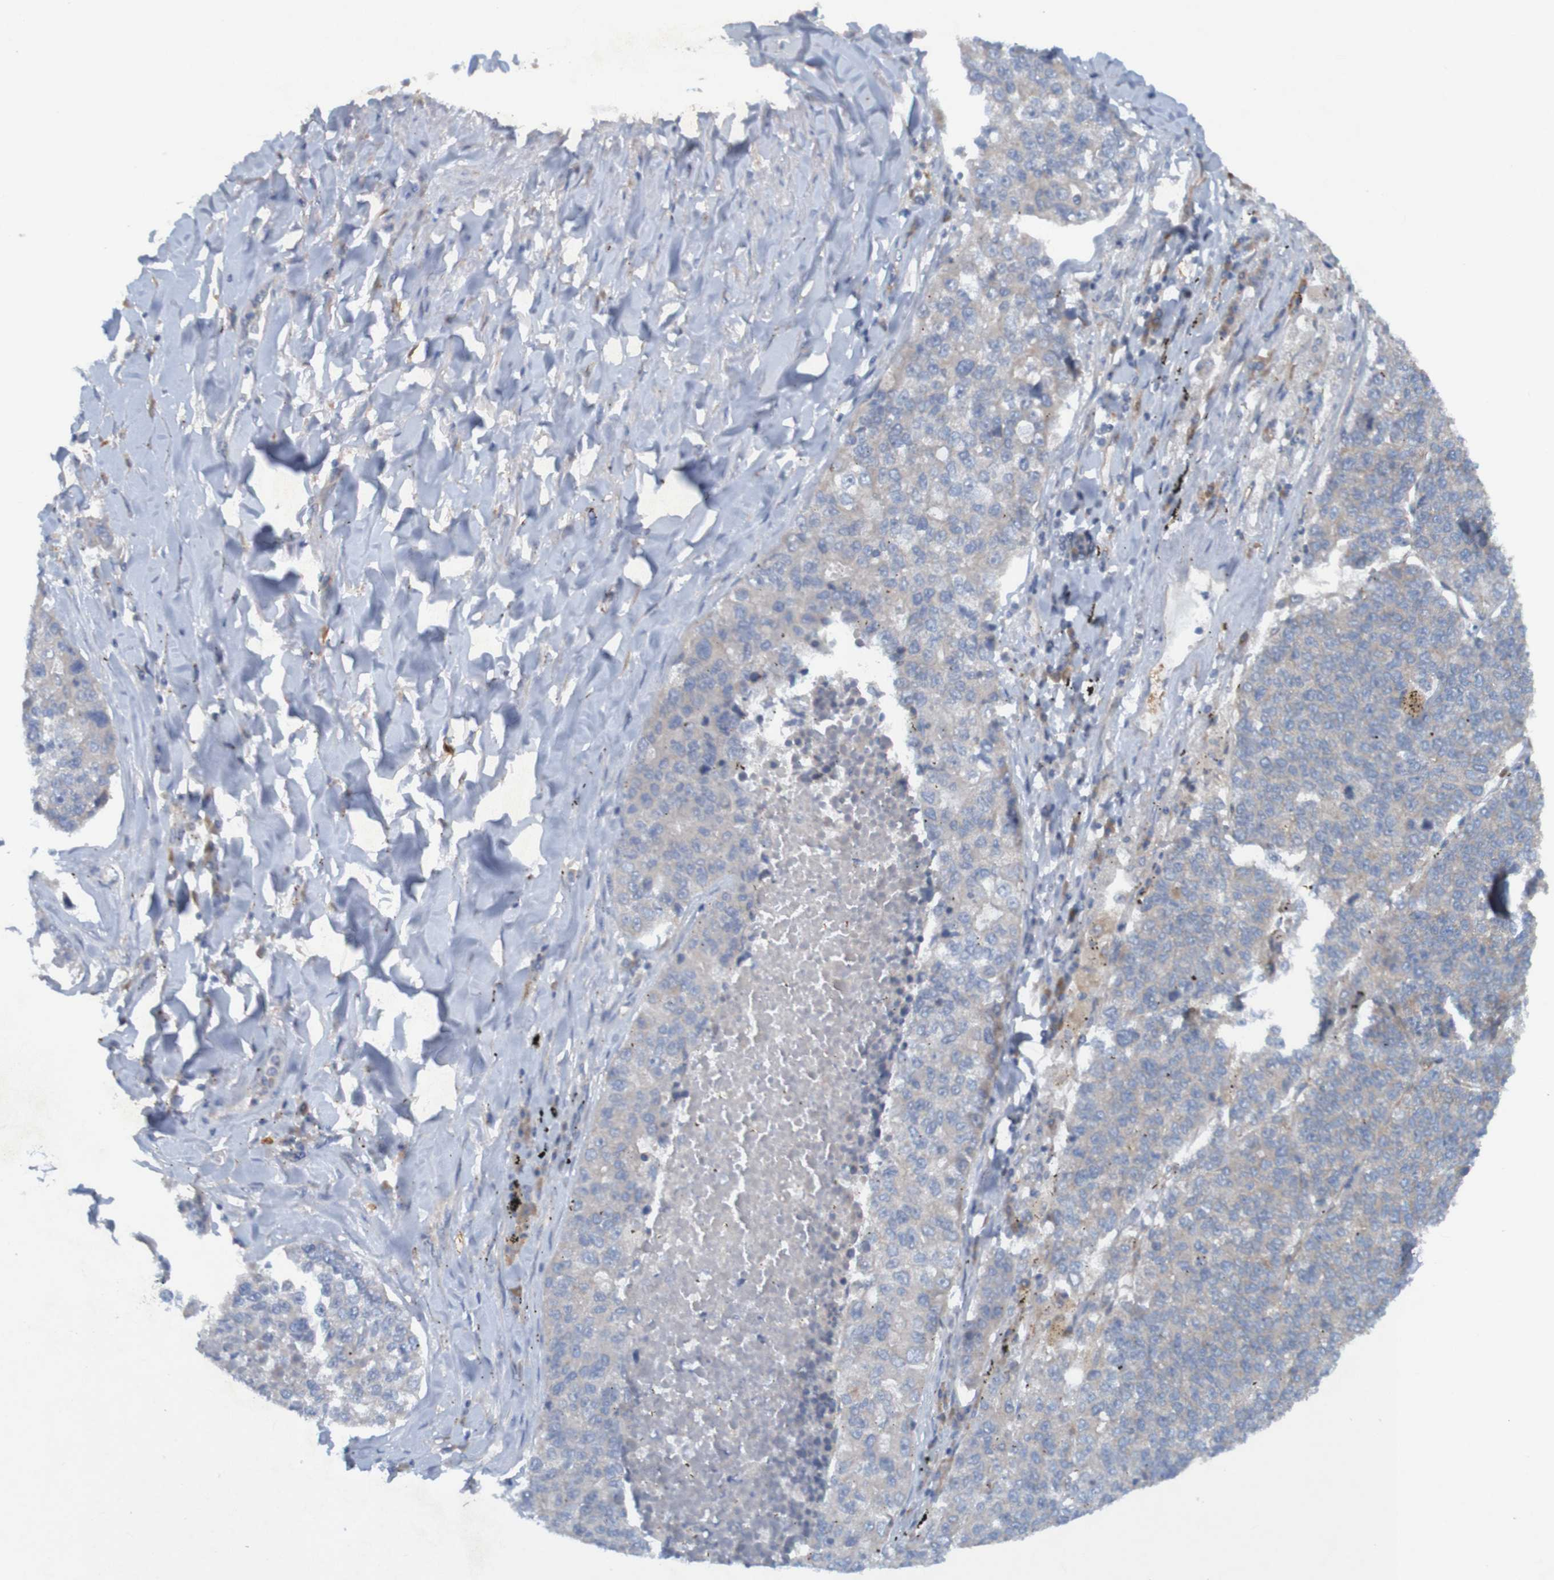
{"staining": {"intensity": "weak", "quantity": ">75%", "location": "cytoplasmic/membranous"}, "tissue": "lung cancer", "cell_type": "Tumor cells", "image_type": "cancer", "snomed": [{"axis": "morphology", "description": "Adenocarcinoma, NOS"}, {"axis": "topography", "description": "Lung"}], "caption": "Immunohistochemical staining of lung adenocarcinoma displays low levels of weak cytoplasmic/membranous staining in about >75% of tumor cells.", "gene": "DNAJC4", "patient": {"sex": "male", "age": 49}}